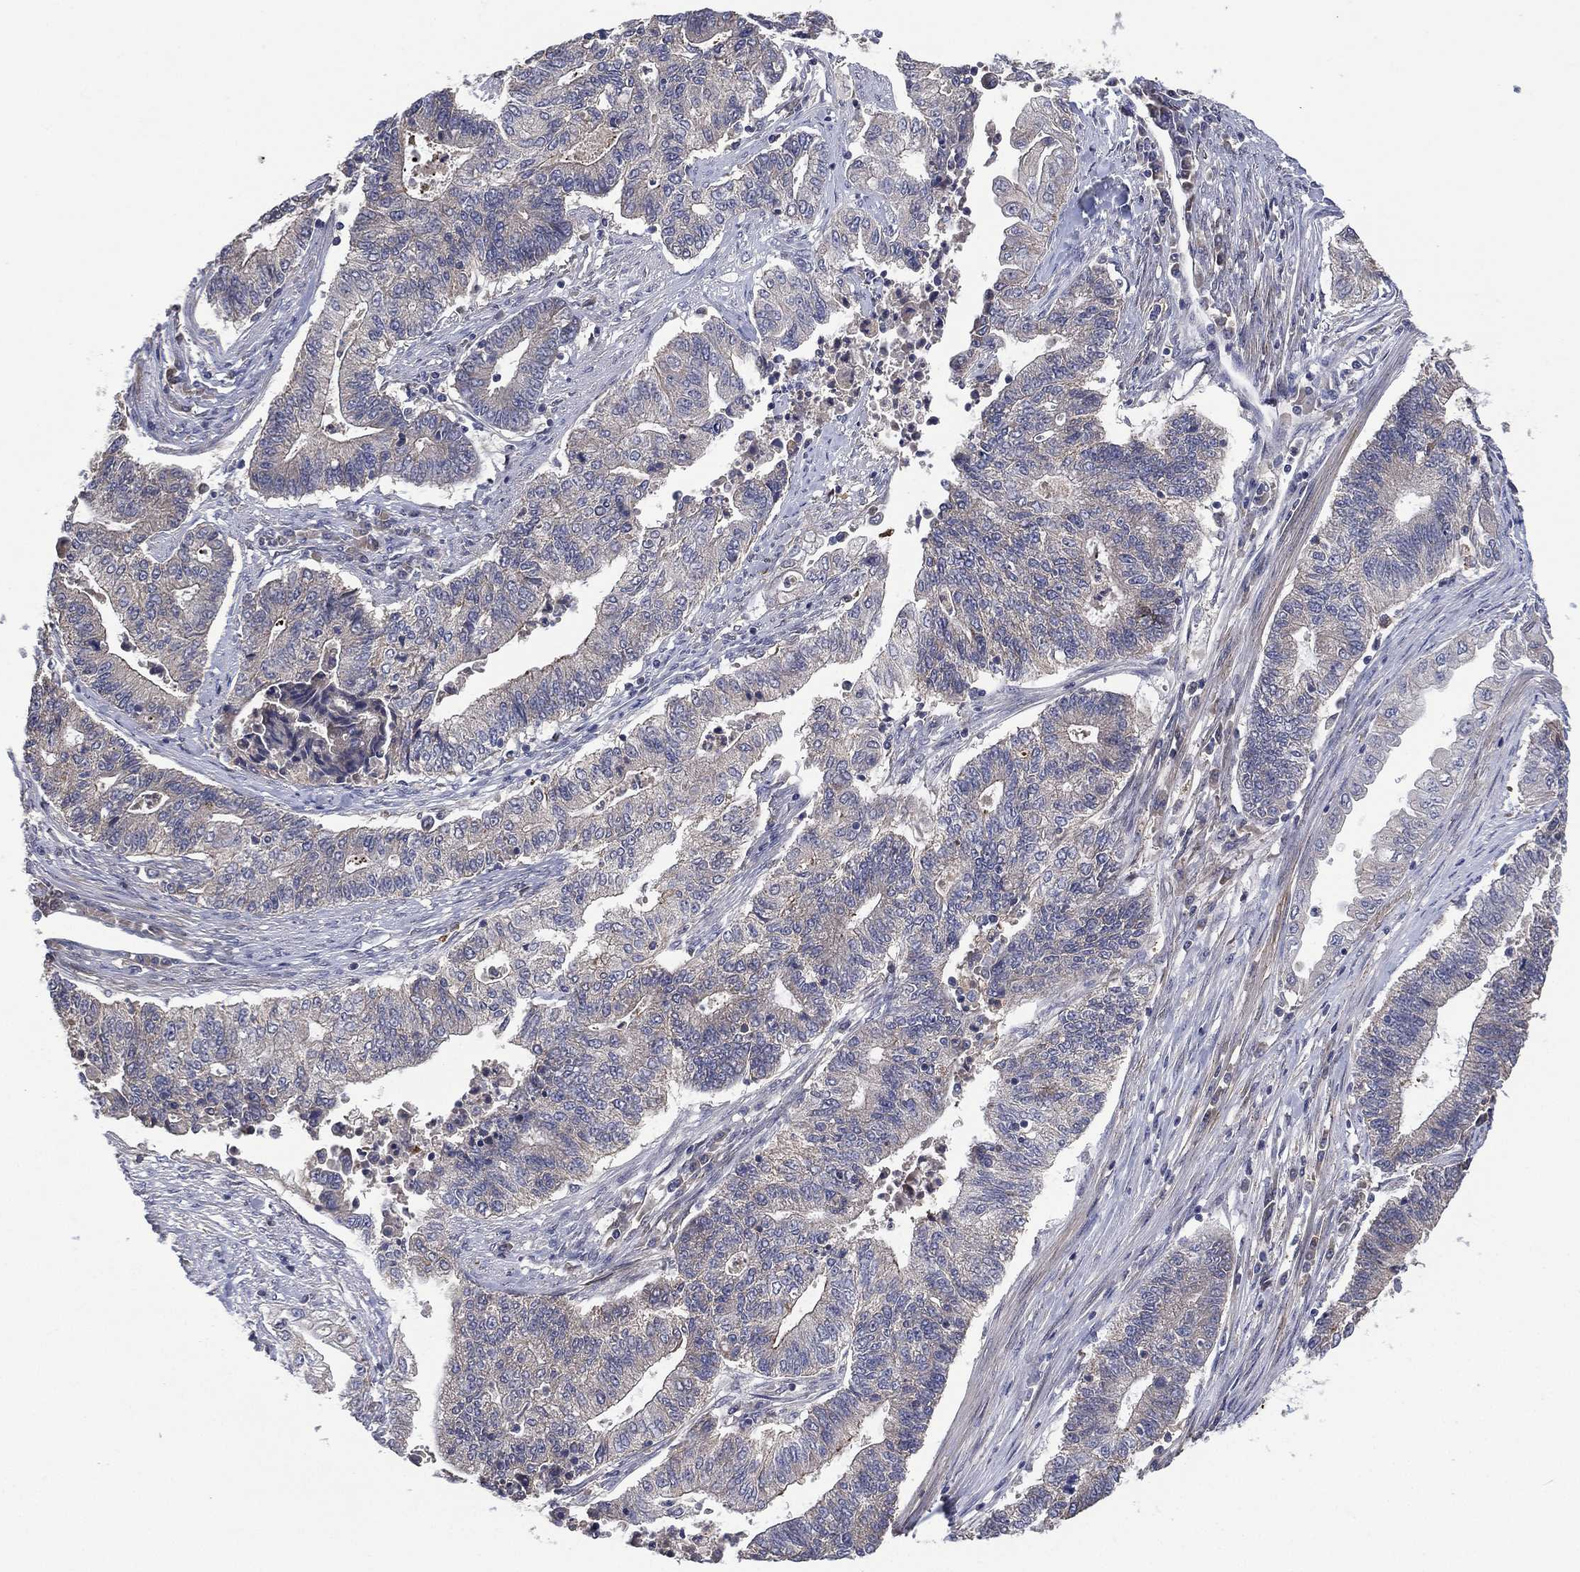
{"staining": {"intensity": "negative", "quantity": "none", "location": "none"}, "tissue": "endometrial cancer", "cell_type": "Tumor cells", "image_type": "cancer", "snomed": [{"axis": "morphology", "description": "Adenocarcinoma, NOS"}, {"axis": "topography", "description": "Uterus"}, {"axis": "topography", "description": "Endometrium"}], "caption": "Immunohistochemistry (IHC) micrograph of neoplastic tissue: human adenocarcinoma (endometrial) stained with DAB shows no significant protein expression in tumor cells. The staining was performed using DAB to visualize the protein expression in brown, while the nuclei were stained in blue with hematoxylin (Magnification: 20x).", "gene": "MPP7", "patient": {"sex": "female", "age": 54}}